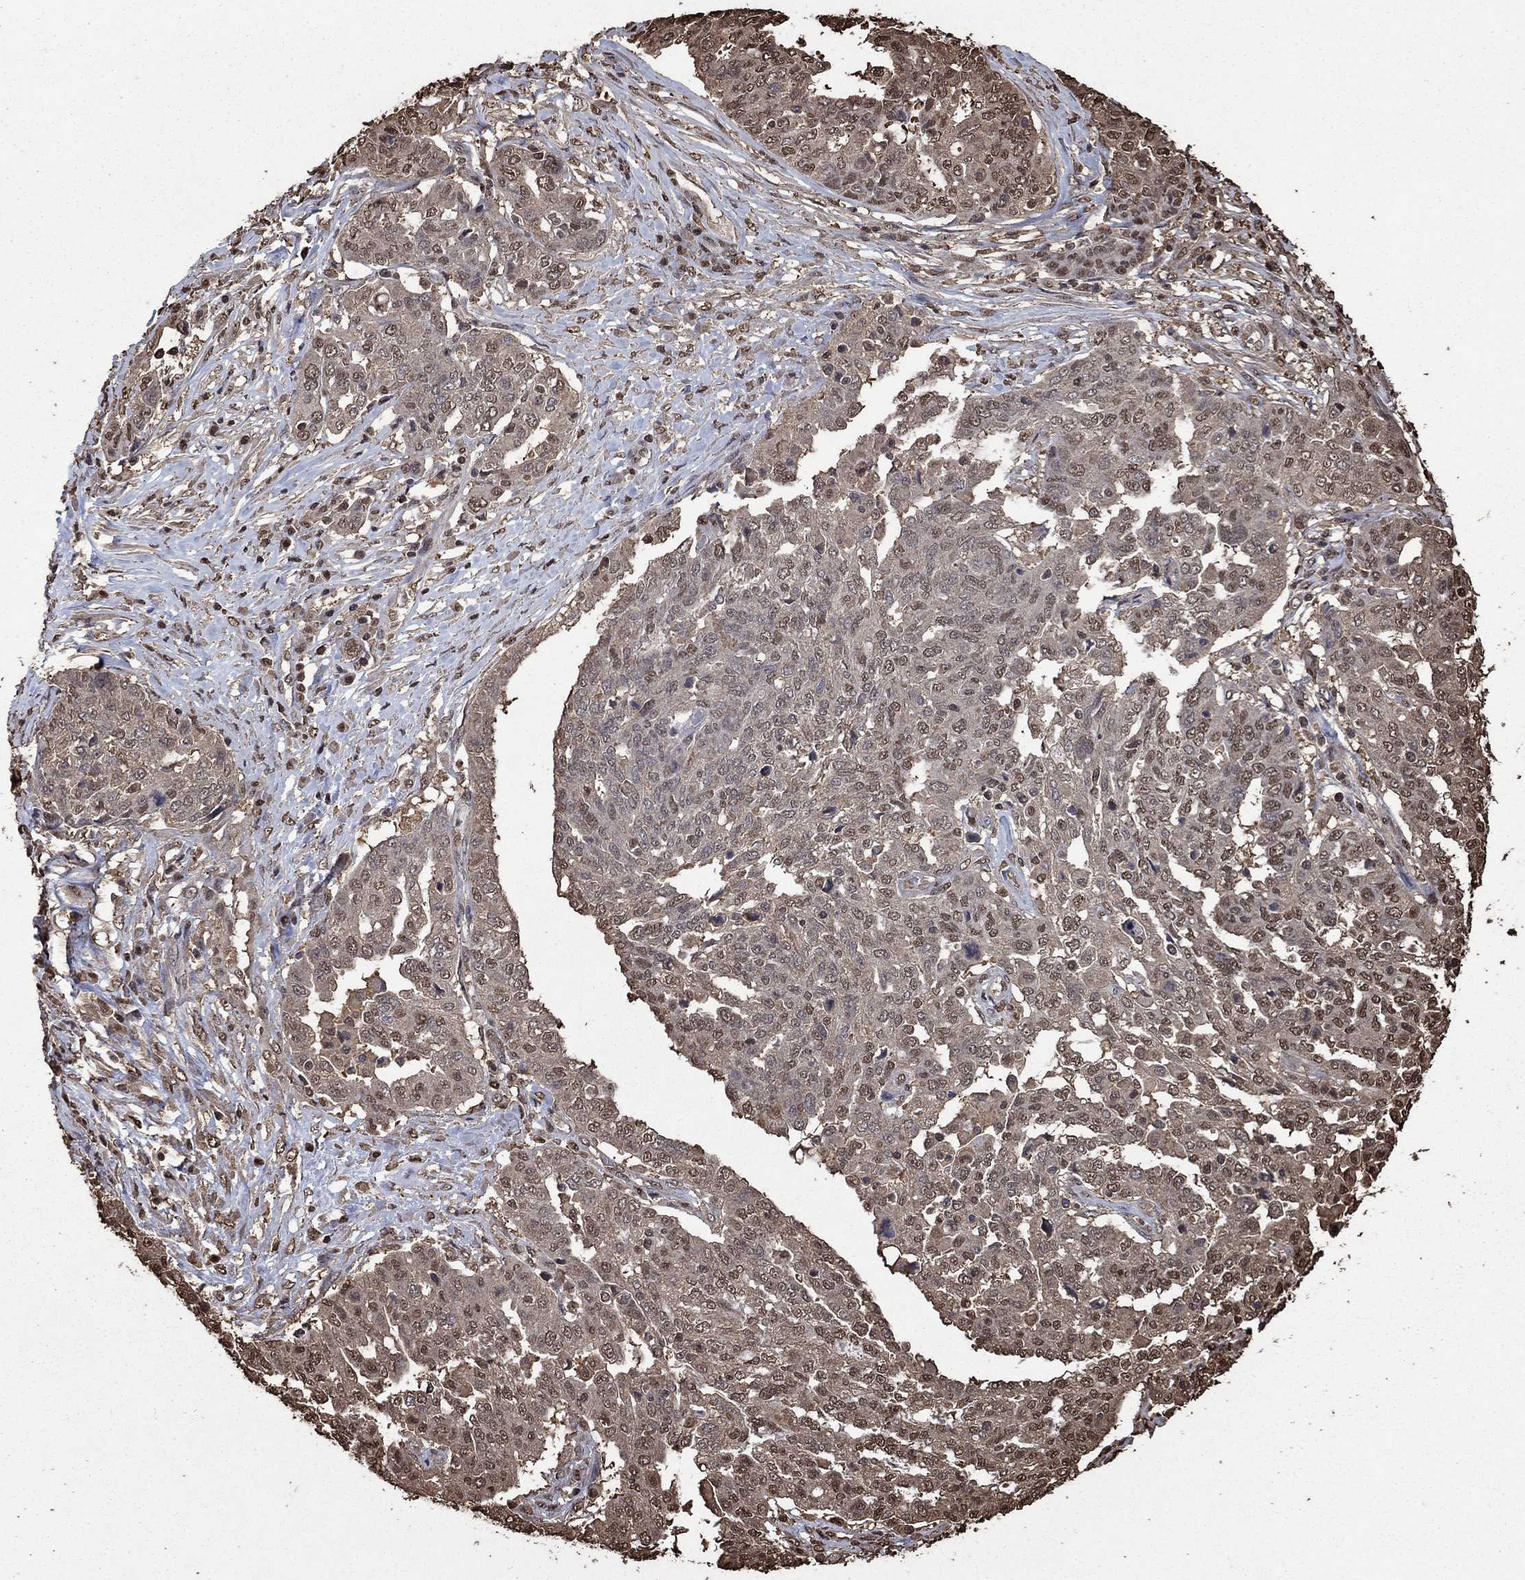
{"staining": {"intensity": "weak", "quantity": "<25%", "location": "cytoplasmic/membranous"}, "tissue": "ovarian cancer", "cell_type": "Tumor cells", "image_type": "cancer", "snomed": [{"axis": "morphology", "description": "Cystadenocarcinoma, serous, NOS"}, {"axis": "topography", "description": "Ovary"}], "caption": "An image of ovarian cancer (serous cystadenocarcinoma) stained for a protein displays no brown staining in tumor cells. (IHC, brightfield microscopy, high magnification).", "gene": "GAPDH", "patient": {"sex": "female", "age": 67}}